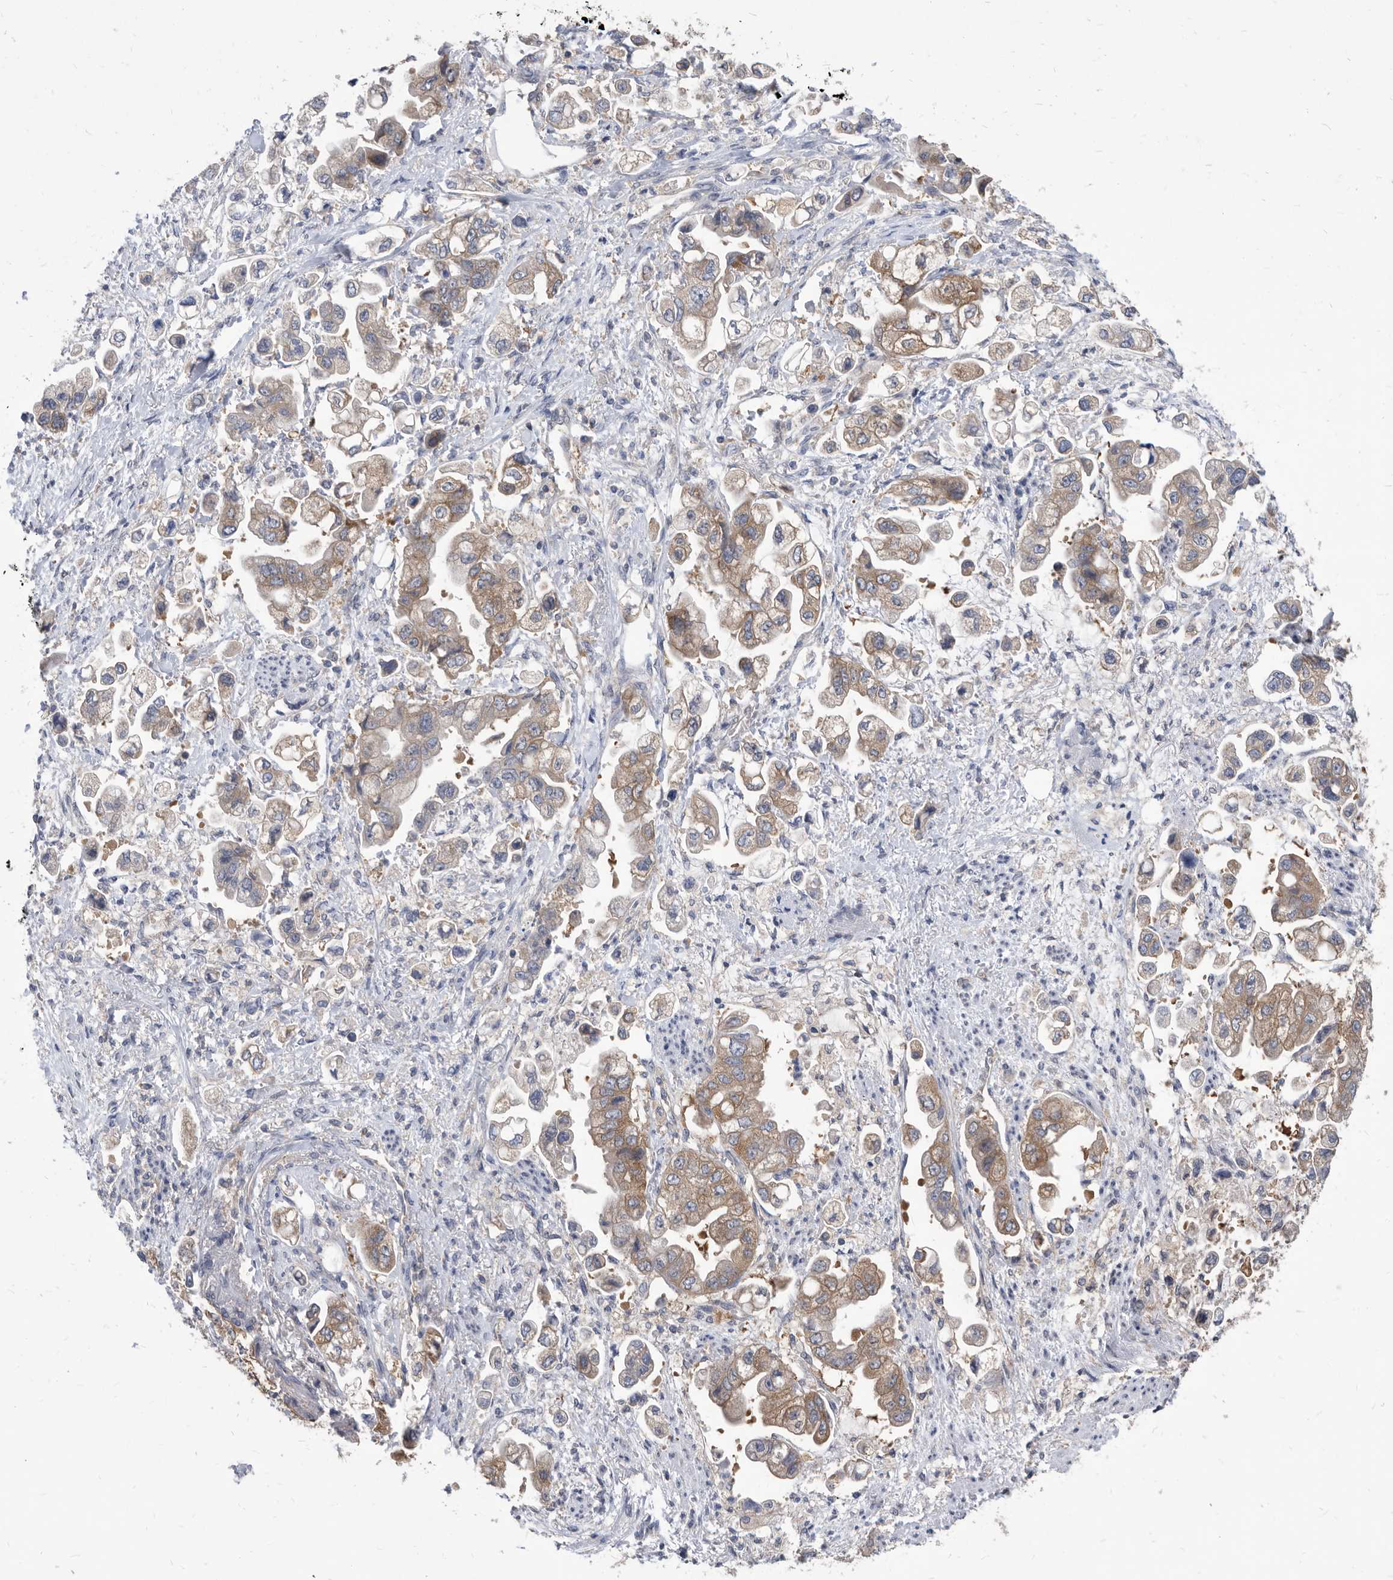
{"staining": {"intensity": "weak", "quantity": "25%-75%", "location": "cytoplasmic/membranous"}, "tissue": "stomach cancer", "cell_type": "Tumor cells", "image_type": "cancer", "snomed": [{"axis": "morphology", "description": "Adenocarcinoma, NOS"}, {"axis": "topography", "description": "Stomach"}], "caption": "DAB immunohistochemical staining of human stomach cancer displays weak cytoplasmic/membranous protein staining in about 25%-75% of tumor cells. The staining is performed using DAB brown chromogen to label protein expression. The nuclei are counter-stained blue using hematoxylin.", "gene": "CCT4", "patient": {"sex": "male", "age": 62}}